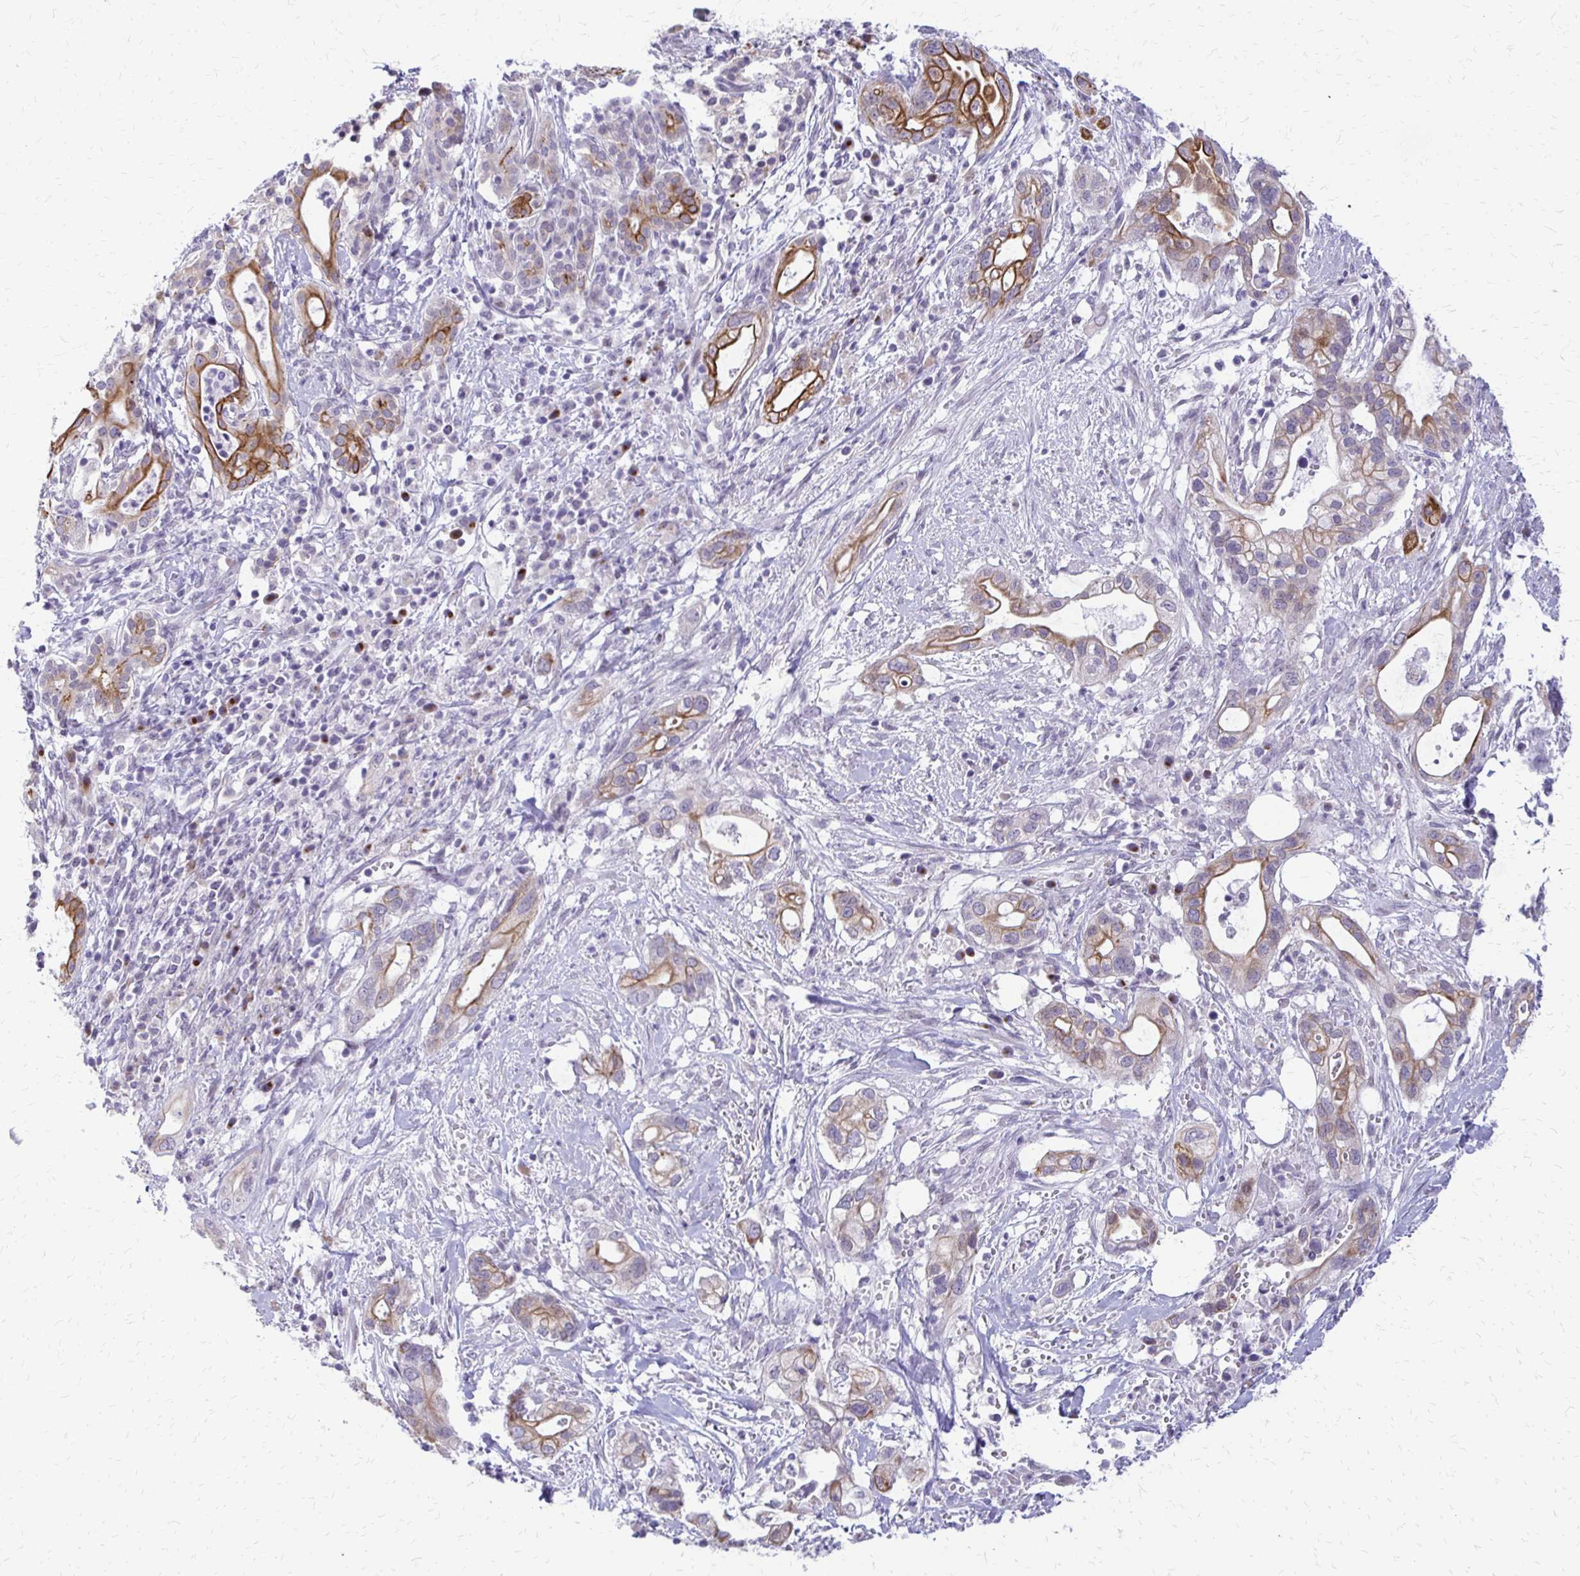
{"staining": {"intensity": "moderate", "quantity": ">75%", "location": "cytoplasmic/membranous"}, "tissue": "pancreatic cancer", "cell_type": "Tumor cells", "image_type": "cancer", "snomed": [{"axis": "morphology", "description": "Adenocarcinoma, NOS"}, {"axis": "topography", "description": "Pancreas"}], "caption": "This micrograph shows pancreatic cancer (adenocarcinoma) stained with immunohistochemistry (IHC) to label a protein in brown. The cytoplasmic/membranous of tumor cells show moderate positivity for the protein. Nuclei are counter-stained blue.", "gene": "EPYC", "patient": {"sex": "male", "age": 44}}